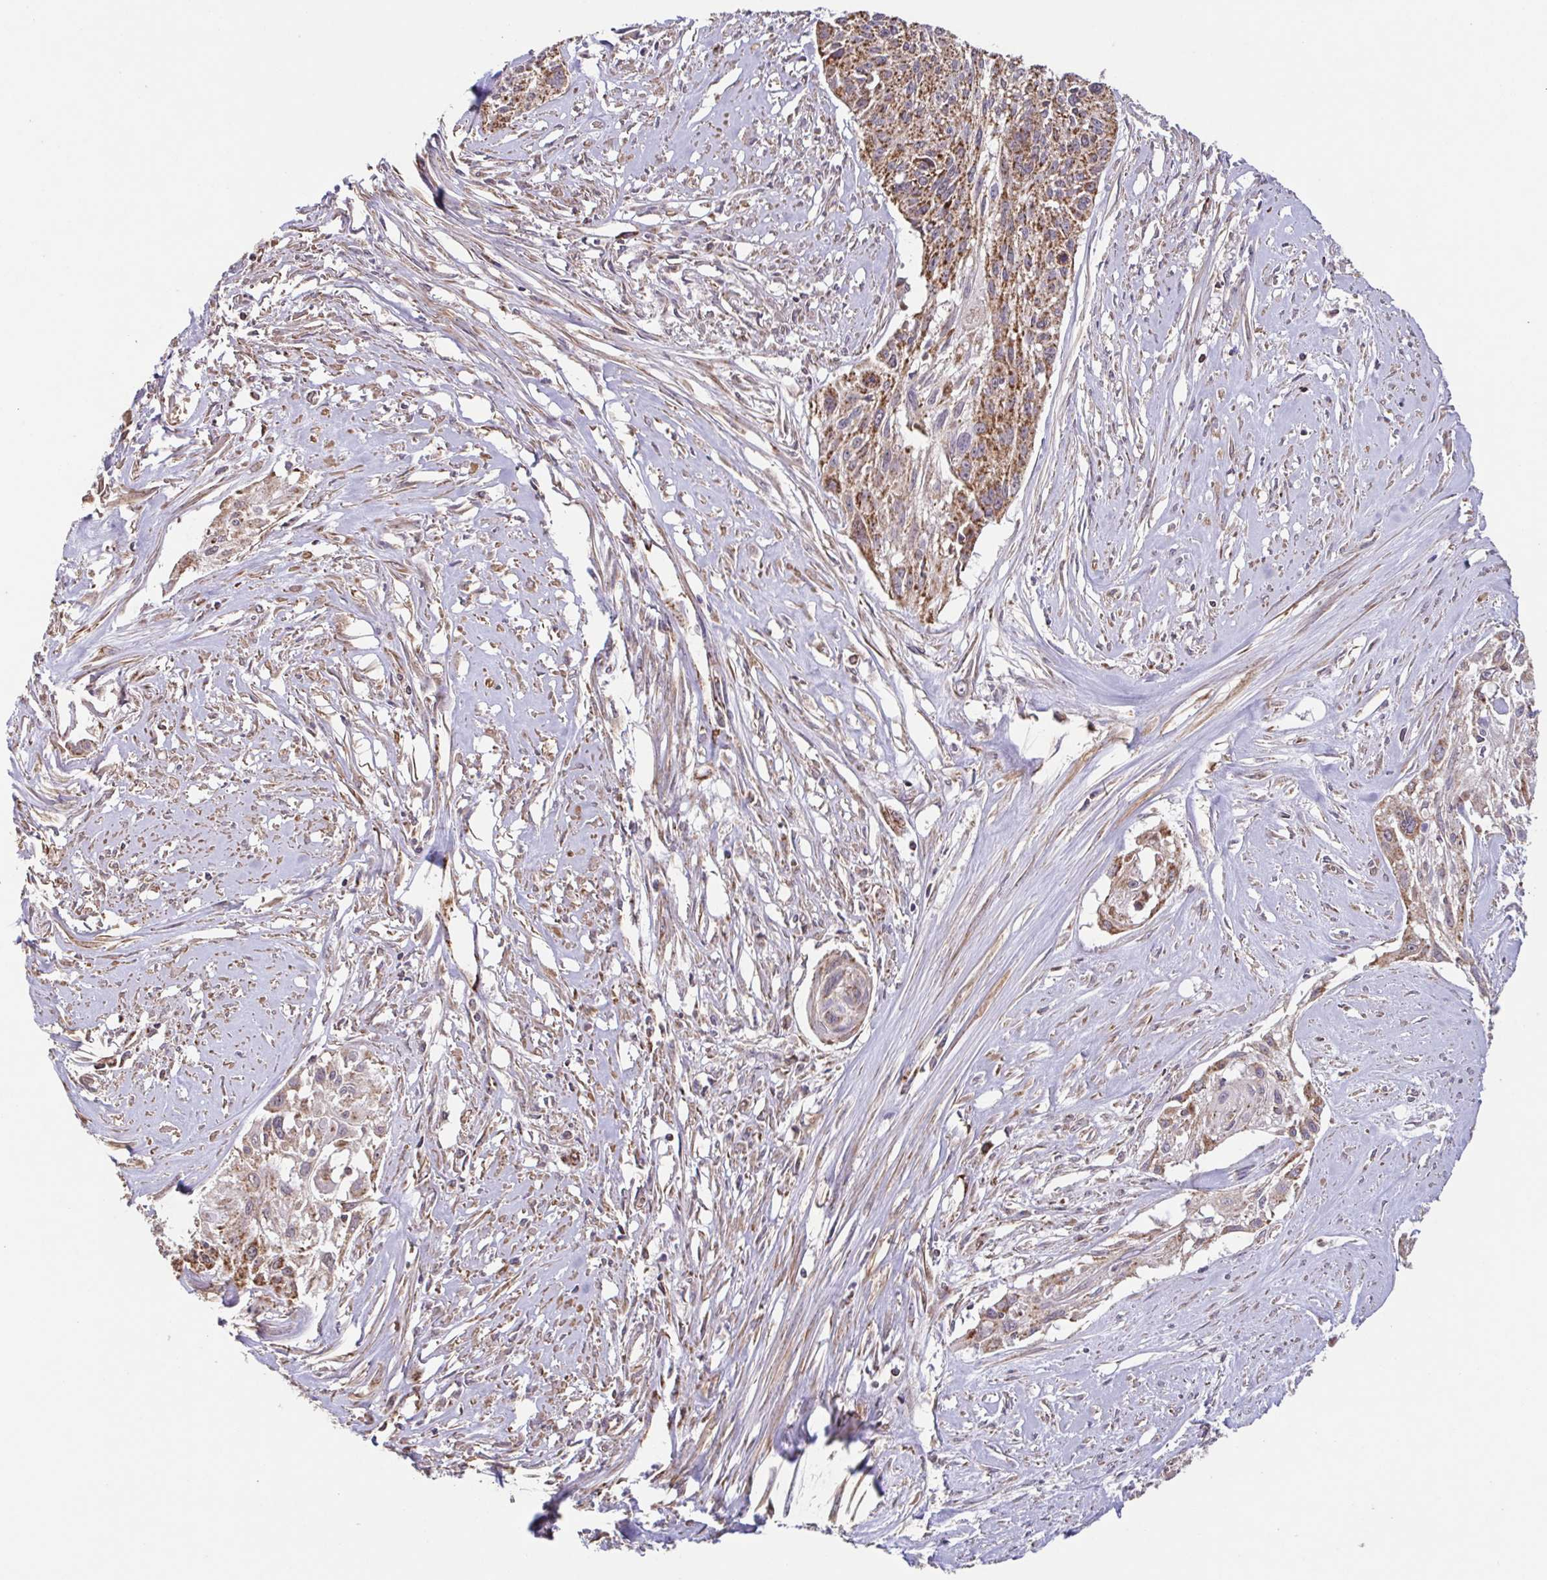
{"staining": {"intensity": "moderate", "quantity": "25%-75%", "location": "cytoplasmic/membranous"}, "tissue": "cervical cancer", "cell_type": "Tumor cells", "image_type": "cancer", "snomed": [{"axis": "morphology", "description": "Squamous cell carcinoma, NOS"}, {"axis": "topography", "description": "Cervix"}], "caption": "IHC photomicrograph of cervical squamous cell carcinoma stained for a protein (brown), which exhibits medium levels of moderate cytoplasmic/membranous positivity in approximately 25%-75% of tumor cells.", "gene": "DIP2B", "patient": {"sex": "female", "age": 49}}